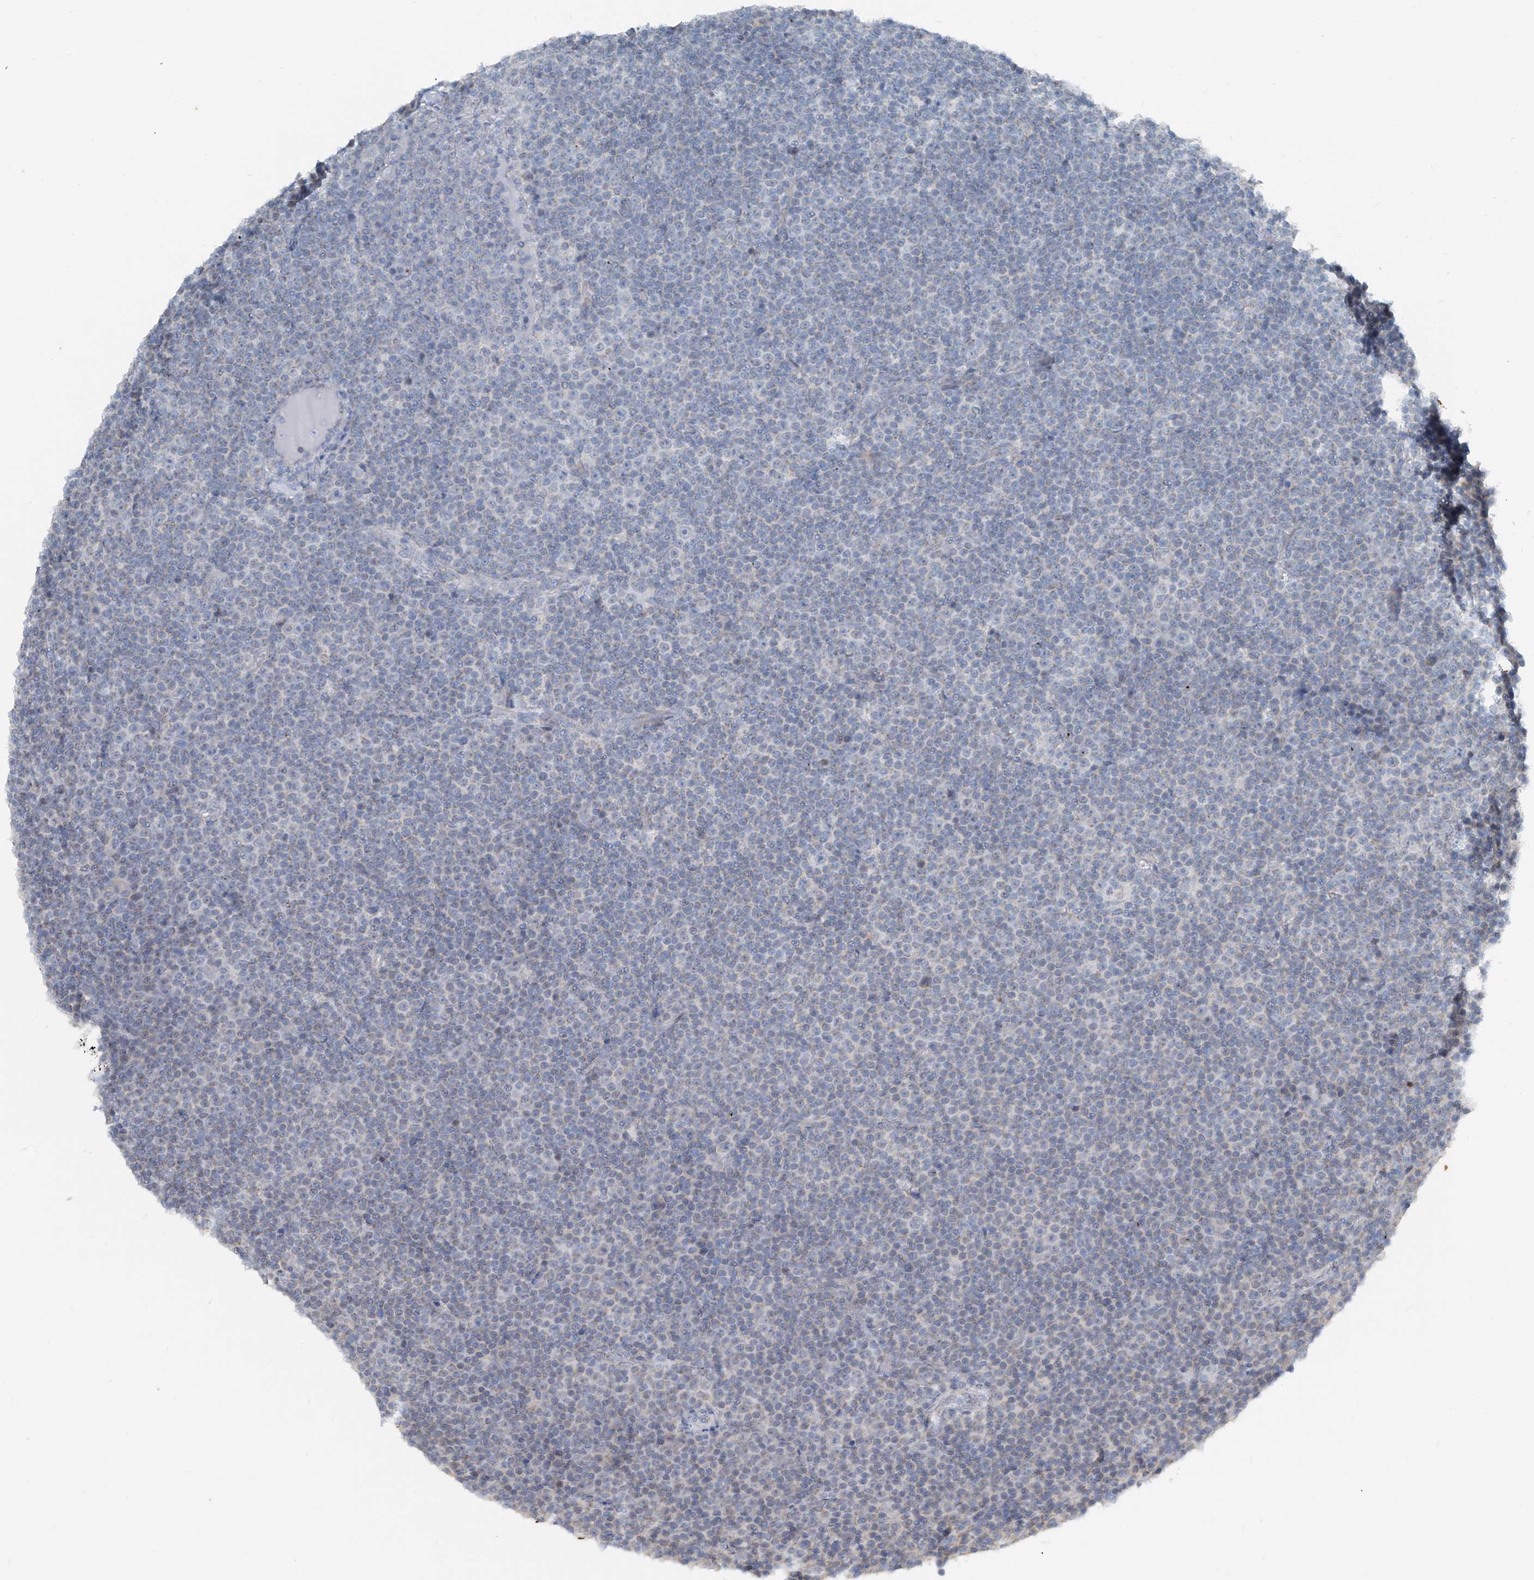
{"staining": {"intensity": "negative", "quantity": "none", "location": "none"}, "tissue": "lymphoma", "cell_type": "Tumor cells", "image_type": "cancer", "snomed": [{"axis": "morphology", "description": "Malignant lymphoma, non-Hodgkin's type, Low grade"}, {"axis": "topography", "description": "Lymph node"}], "caption": "Immunohistochemical staining of human lymphoma exhibits no significant expression in tumor cells.", "gene": "DYRK1B", "patient": {"sex": "female", "age": 67}}